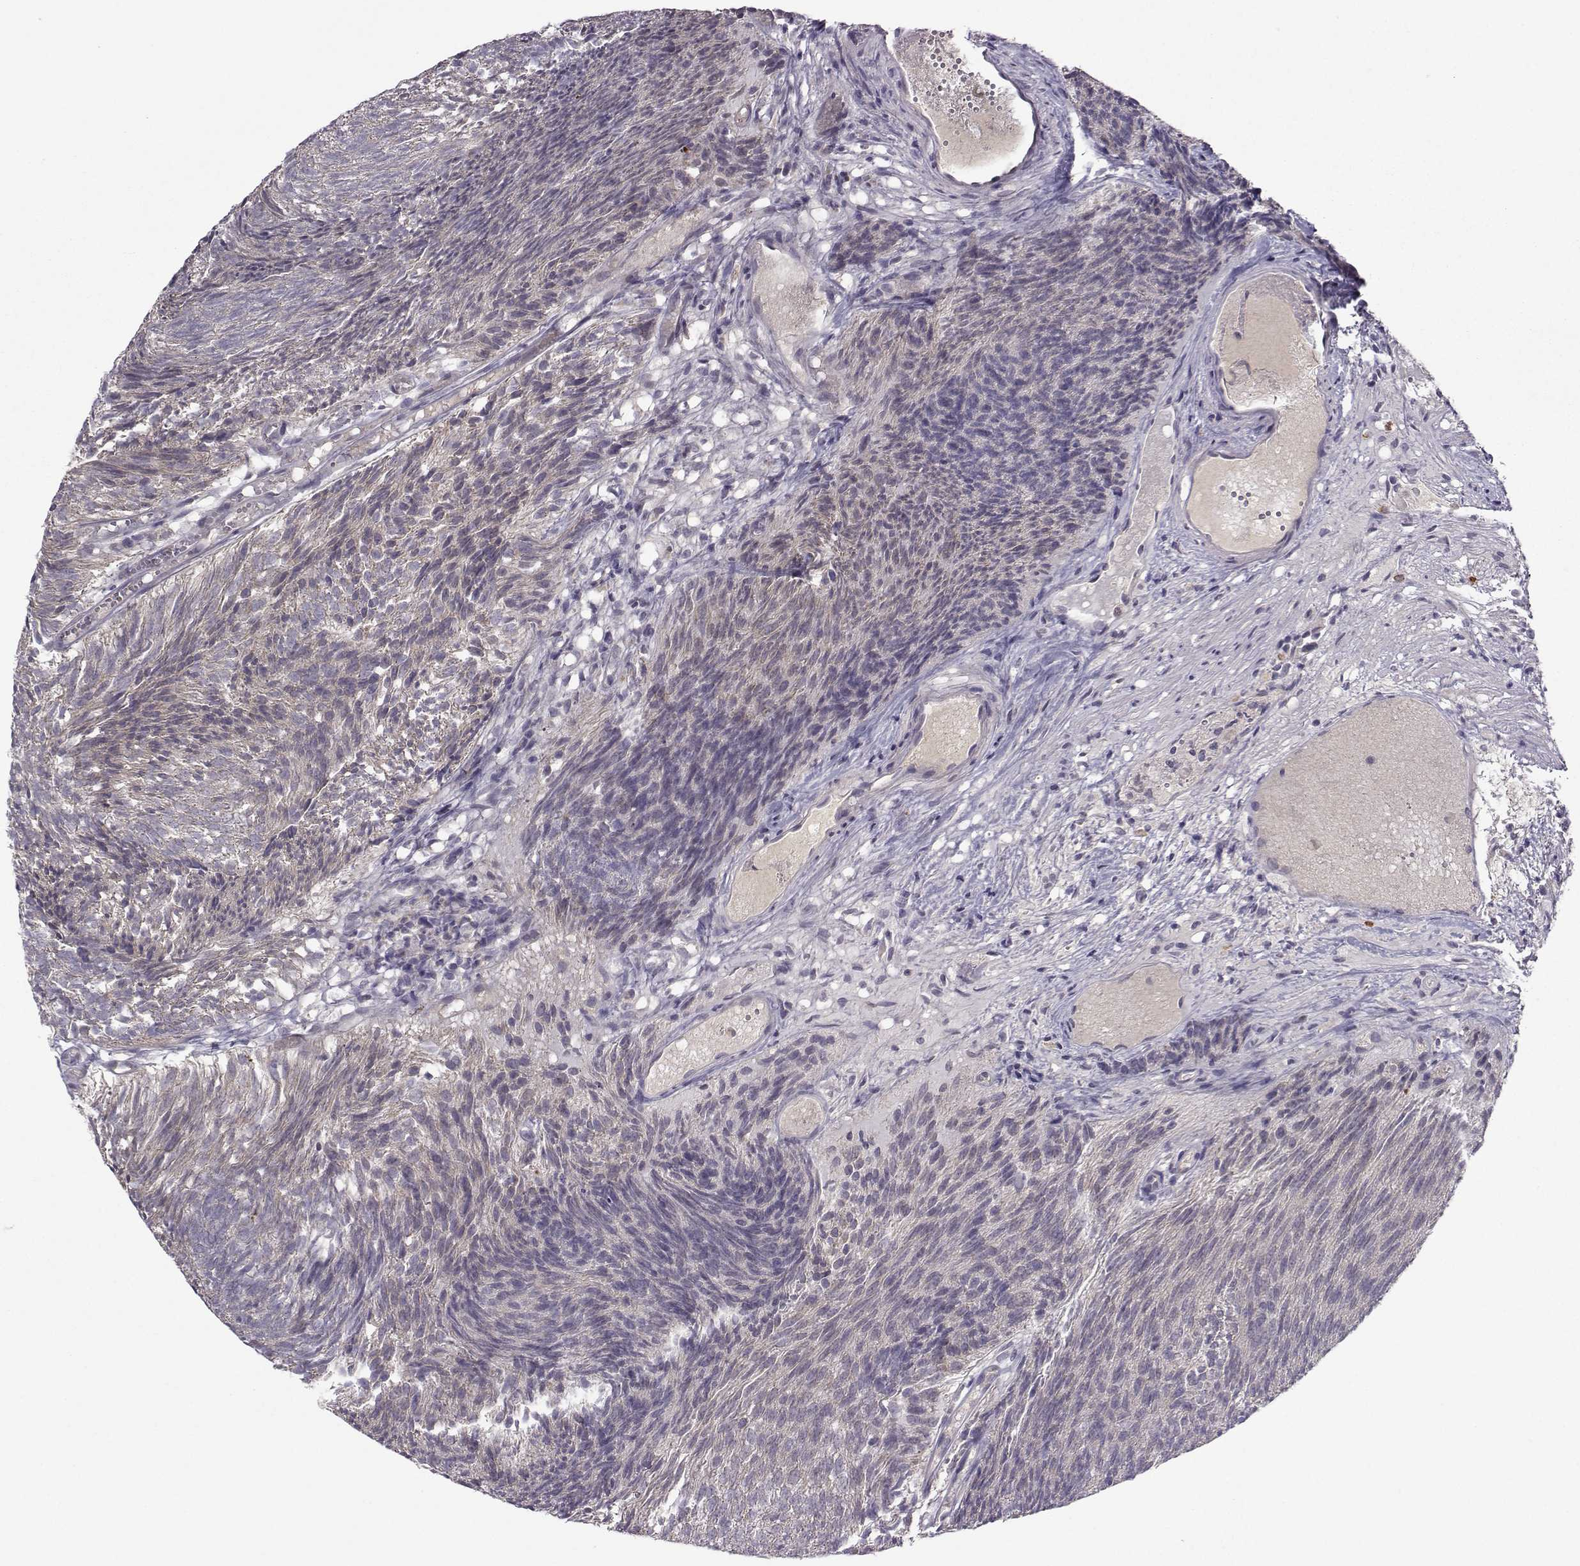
{"staining": {"intensity": "negative", "quantity": "none", "location": "none"}, "tissue": "urothelial cancer", "cell_type": "Tumor cells", "image_type": "cancer", "snomed": [{"axis": "morphology", "description": "Urothelial carcinoma, Low grade"}, {"axis": "topography", "description": "Urinary bladder"}], "caption": "A high-resolution micrograph shows immunohistochemistry staining of urothelial cancer, which reveals no significant expression in tumor cells. Brightfield microscopy of immunohistochemistry stained with DAB (3,3'-diaminobenzidine) (brown) and hematoxylin (blue), captured at high magnification.", "gene": "NECAB3", "patient": {"sex": "male", "age": 77}}